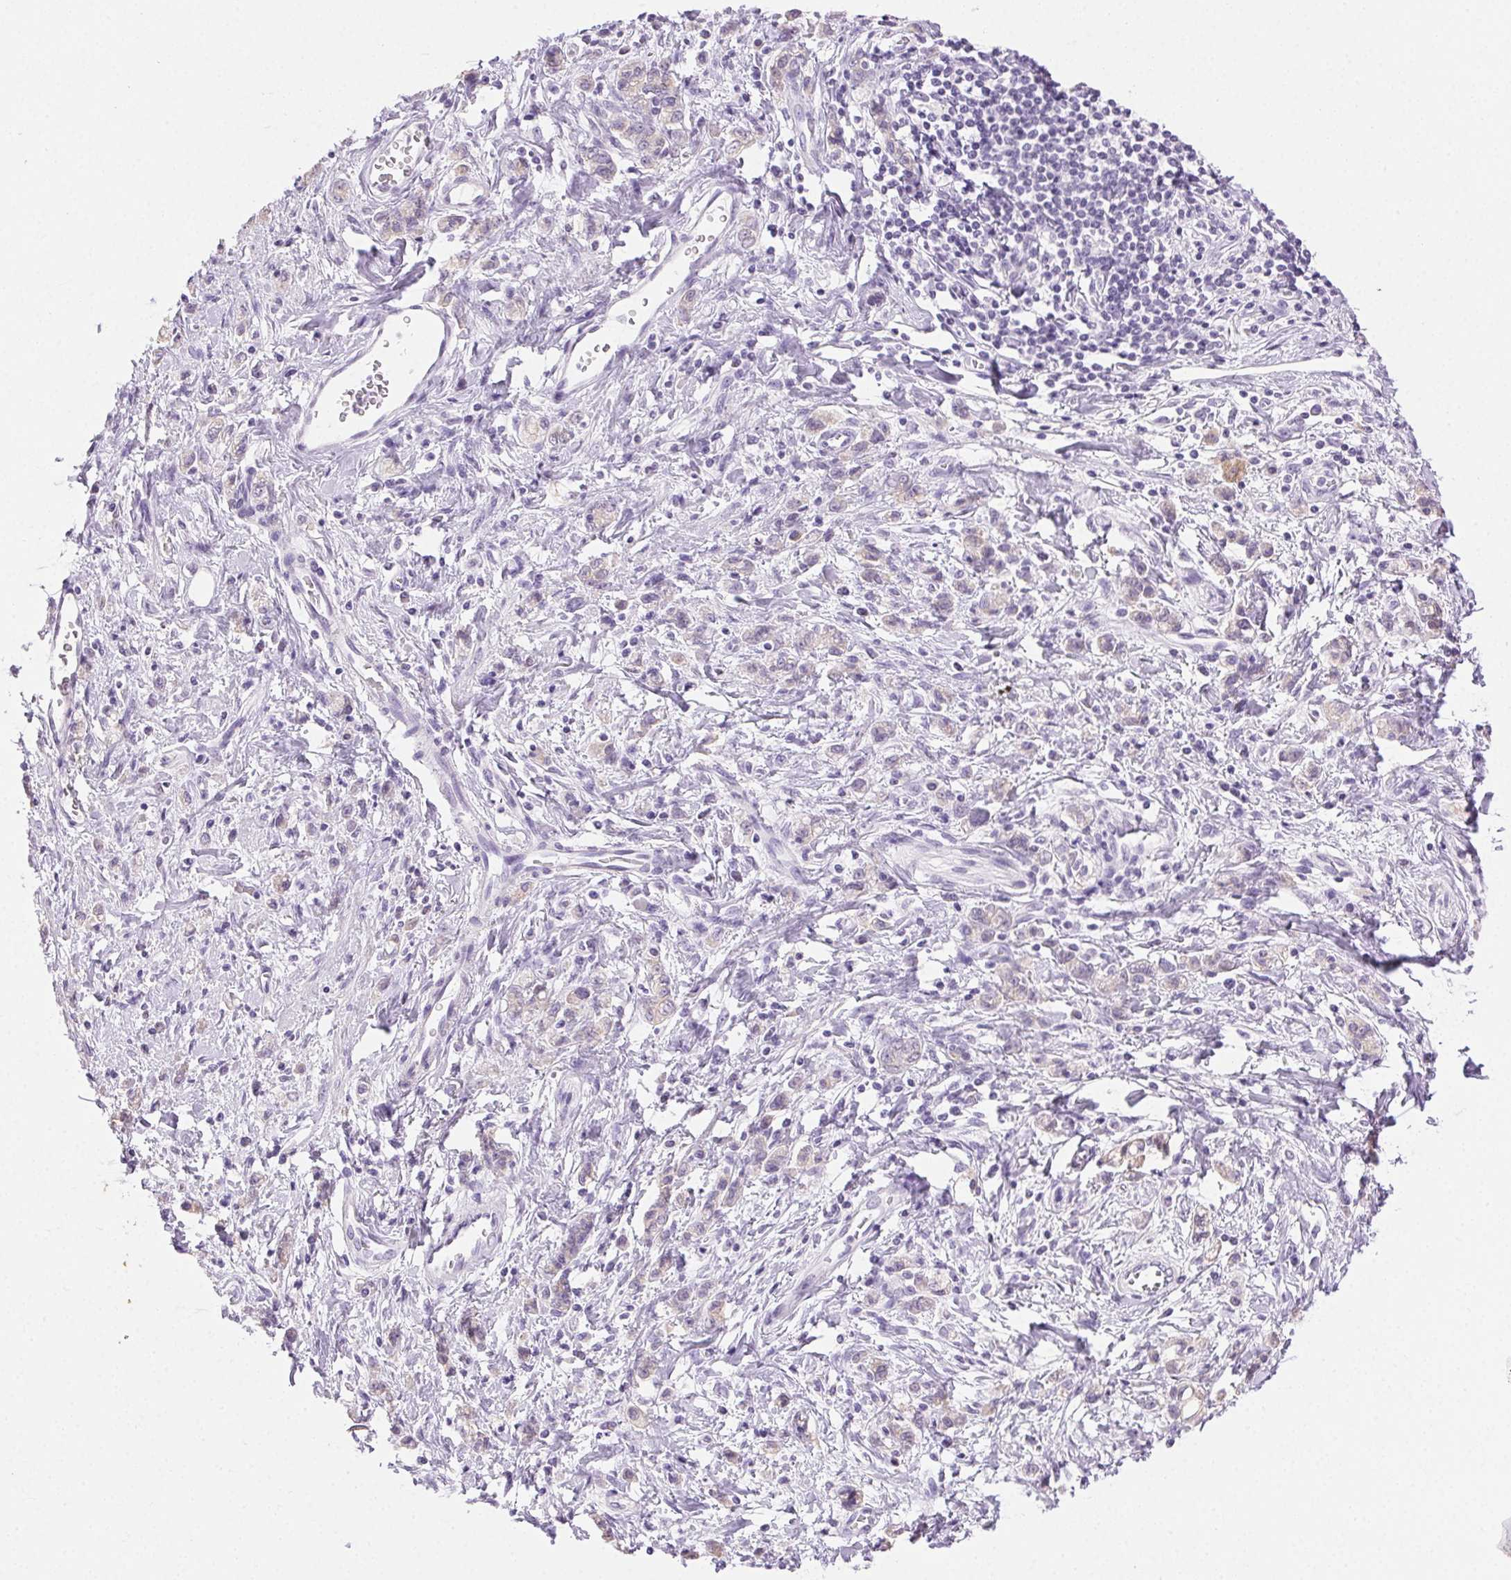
{"staining": {"intensity": "negative", "quantity": "none", "location": "none"}, "tissue": "stomach cancer", "cell_type": "Tumor cells", "image_type": "cancer", "snomed": [{"axis": "morphology", "description": "Adenocarcinoma, NOS"}, {"axis": "topography", "description": "Stomach"}], "caption": "This is an immunohistochemistry micrograph of human stomach cancer. There is no expression in tumor cells.", "gene": "CLDN10", "patient": {"sex": "male", "age": 77}}